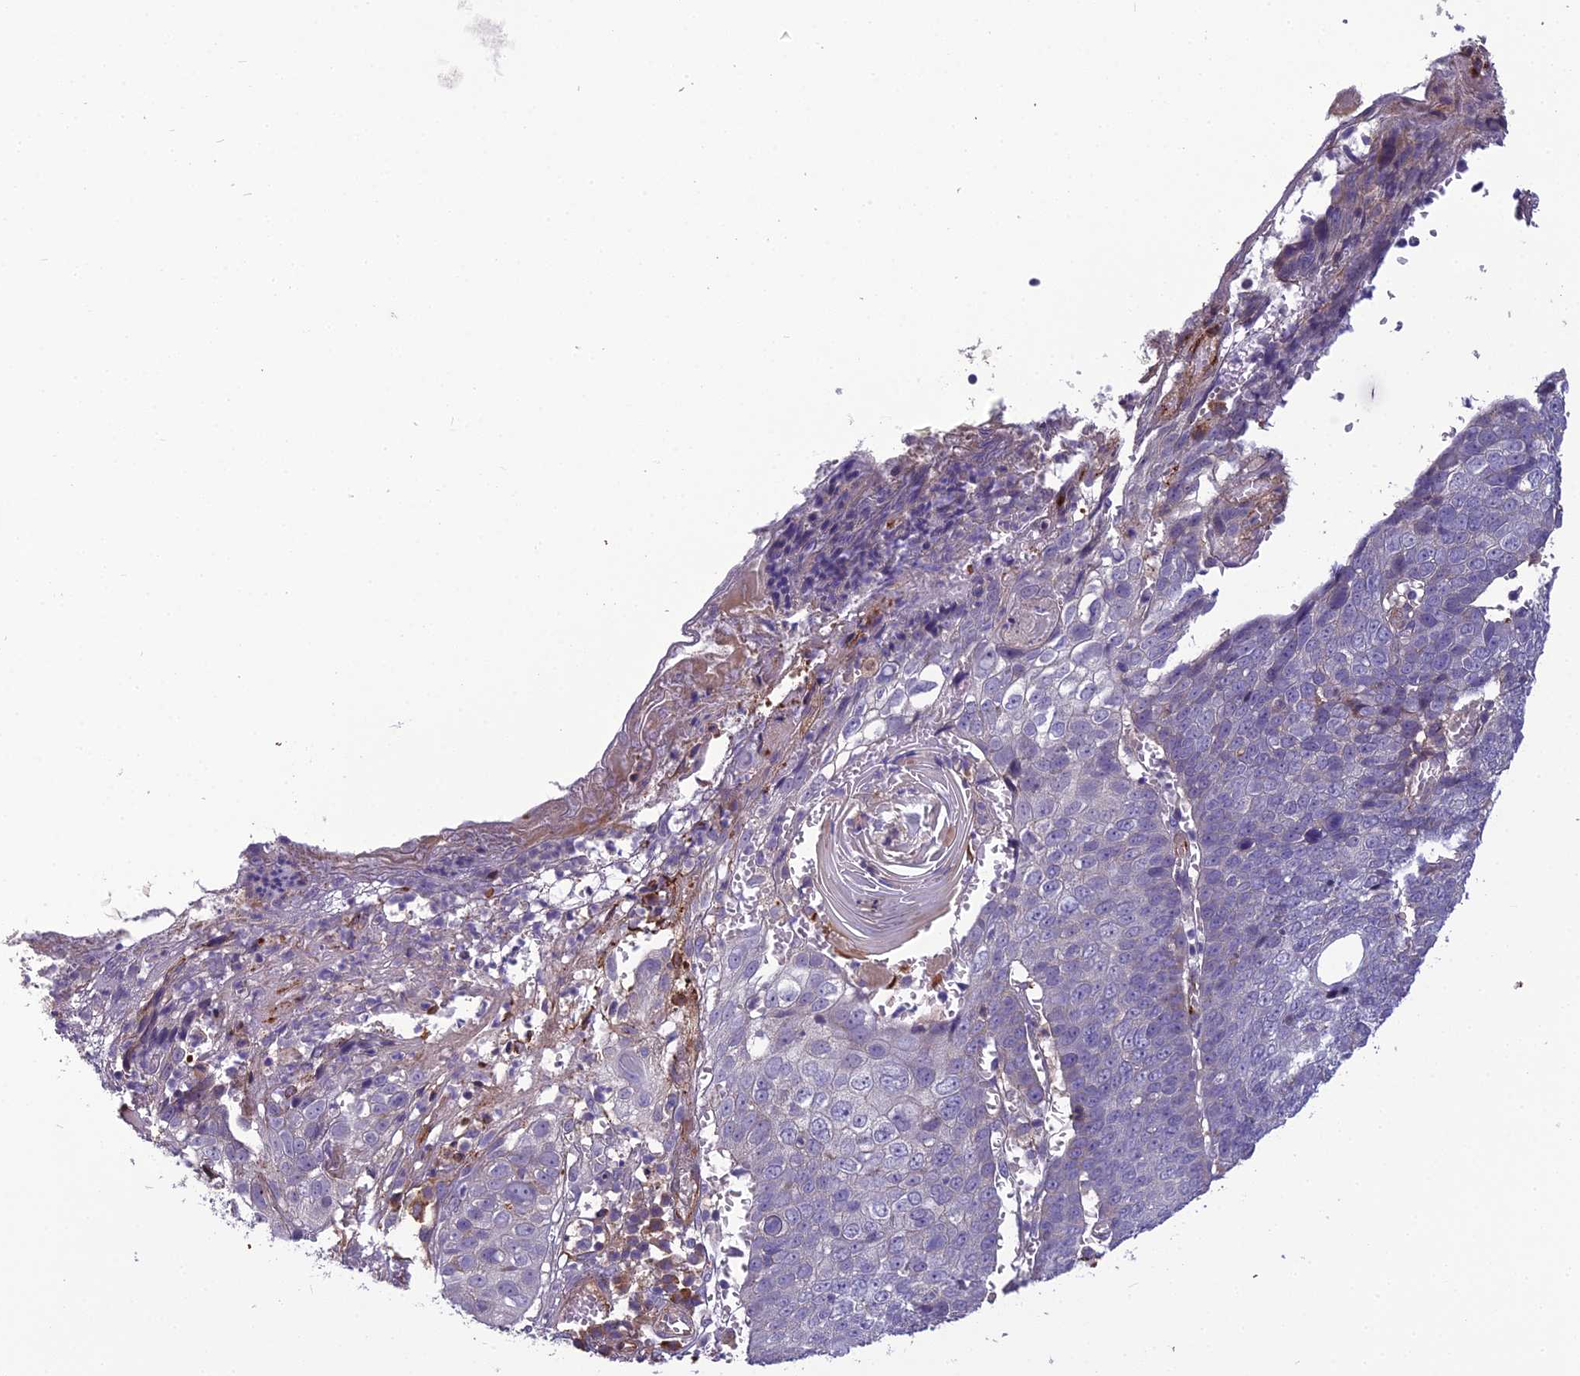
{"staining": {"intensity": "negative", "quantity": "none", "location": "none"}, "tissue": "skin cancer", "cell_type": "Tumor cells", "image_type": "cancer", "snomed": [{"axis": "morphology", "description": "Squamous cell carcinoma, NOS"}, {"axis": "topography", "description": "Skin"}], "caption": "This is an immunohistochemistry (IHC) photomicrograph of skin cancer. There is no expression in tumor cells.", "gene": "TSPAN15", "patient": {"sex": "male", "age": 71}}